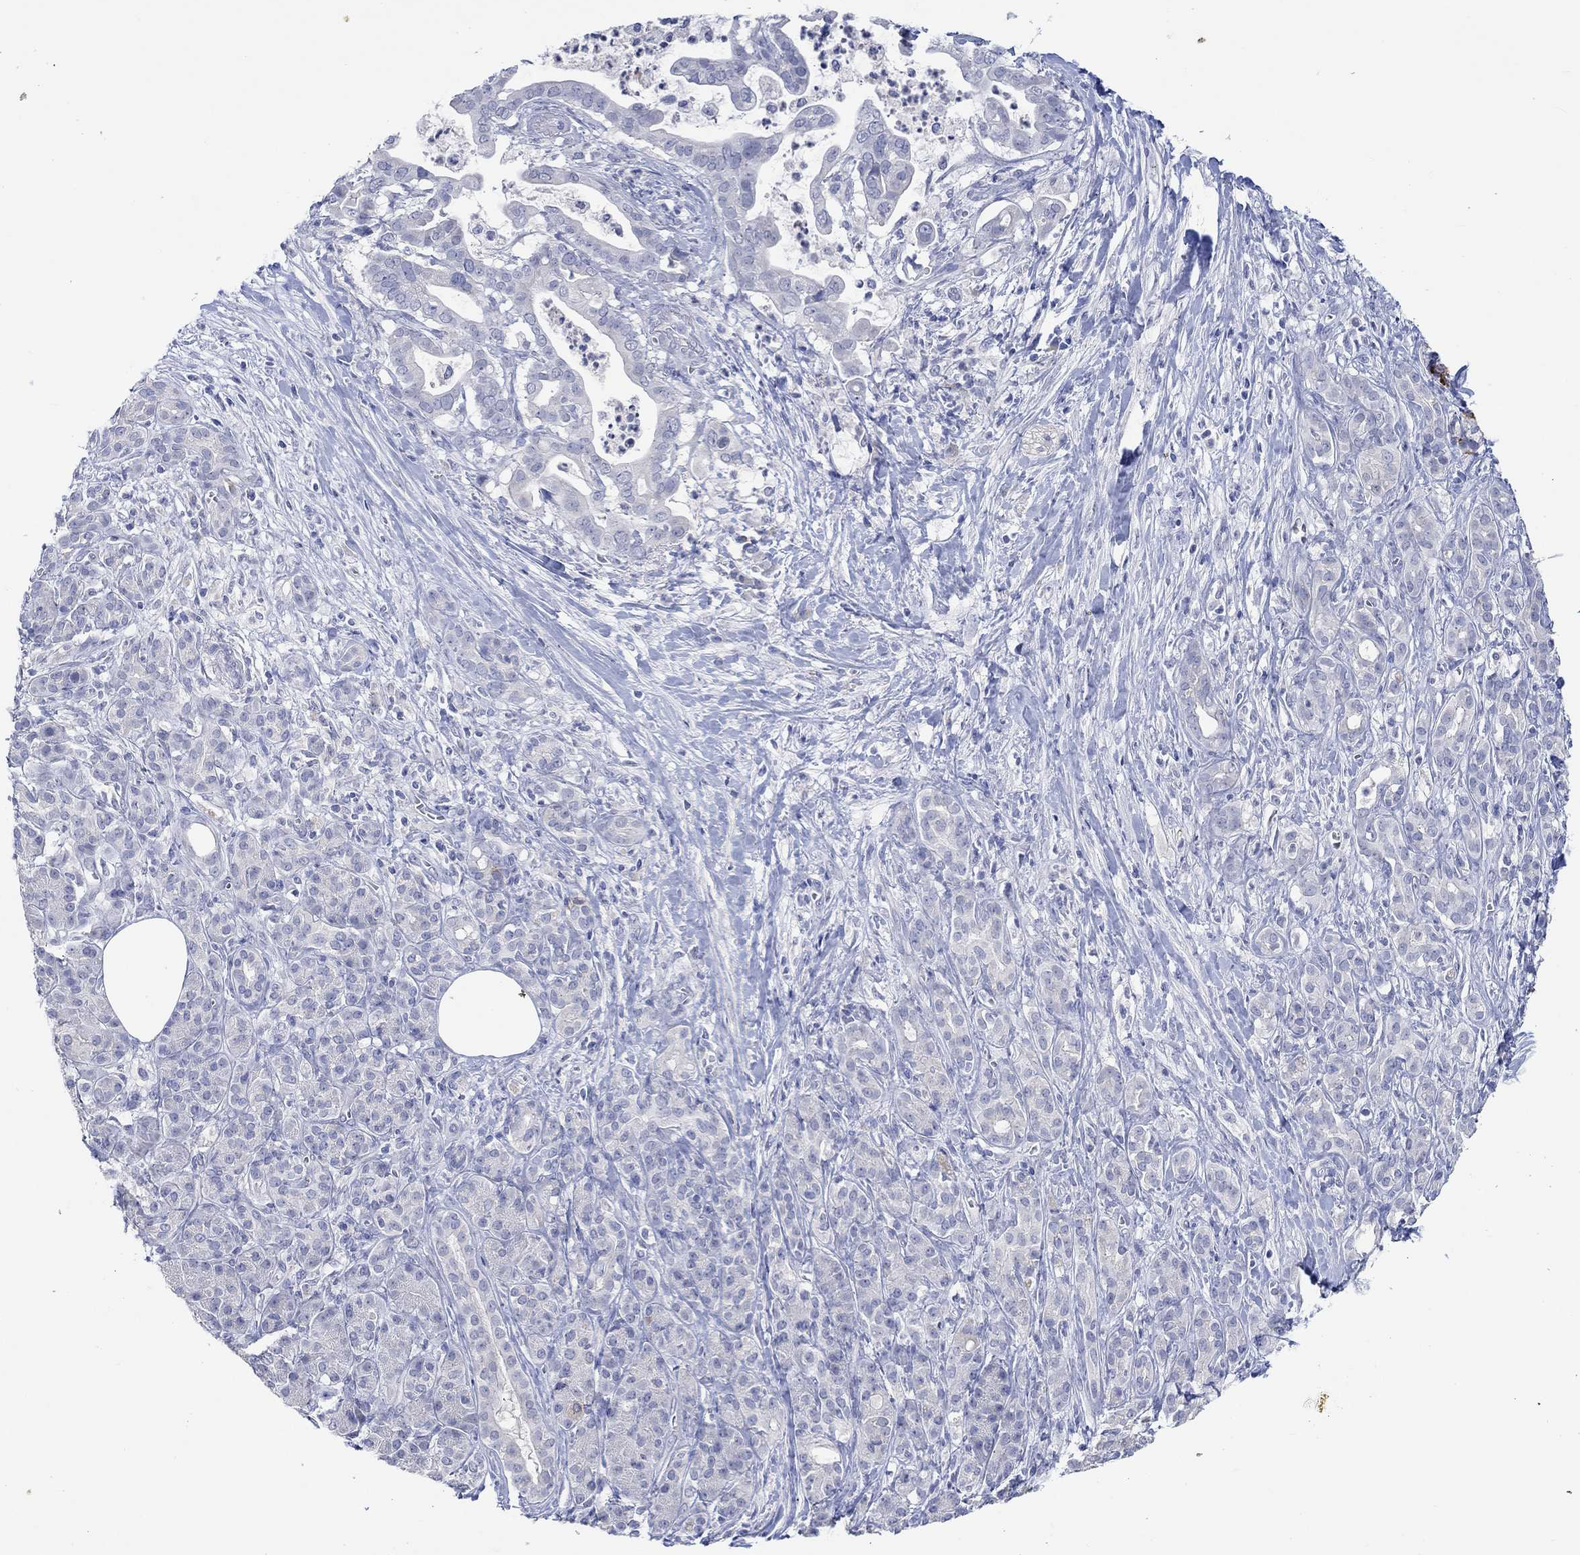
{"staining": {"intensity": "negative", "quantity": "none", "location": "none"}, "tissue": "pancreatic cancer", "cell_type": "Tumor cells", "image_type": "cancer", "snomed": [{"axis": "morphology", "description": "Adenocarcinoma, NOS"}, {"axis": "topography", "description": "Pancreas"}], "caption": "DAB immunohistochemical staining of human pancreatic cancer (adenocarcinoma) demonstrates no significant staining in tumor cells.", "gene": "DLK1", "patient": {"sex": "male", "age": 61}}